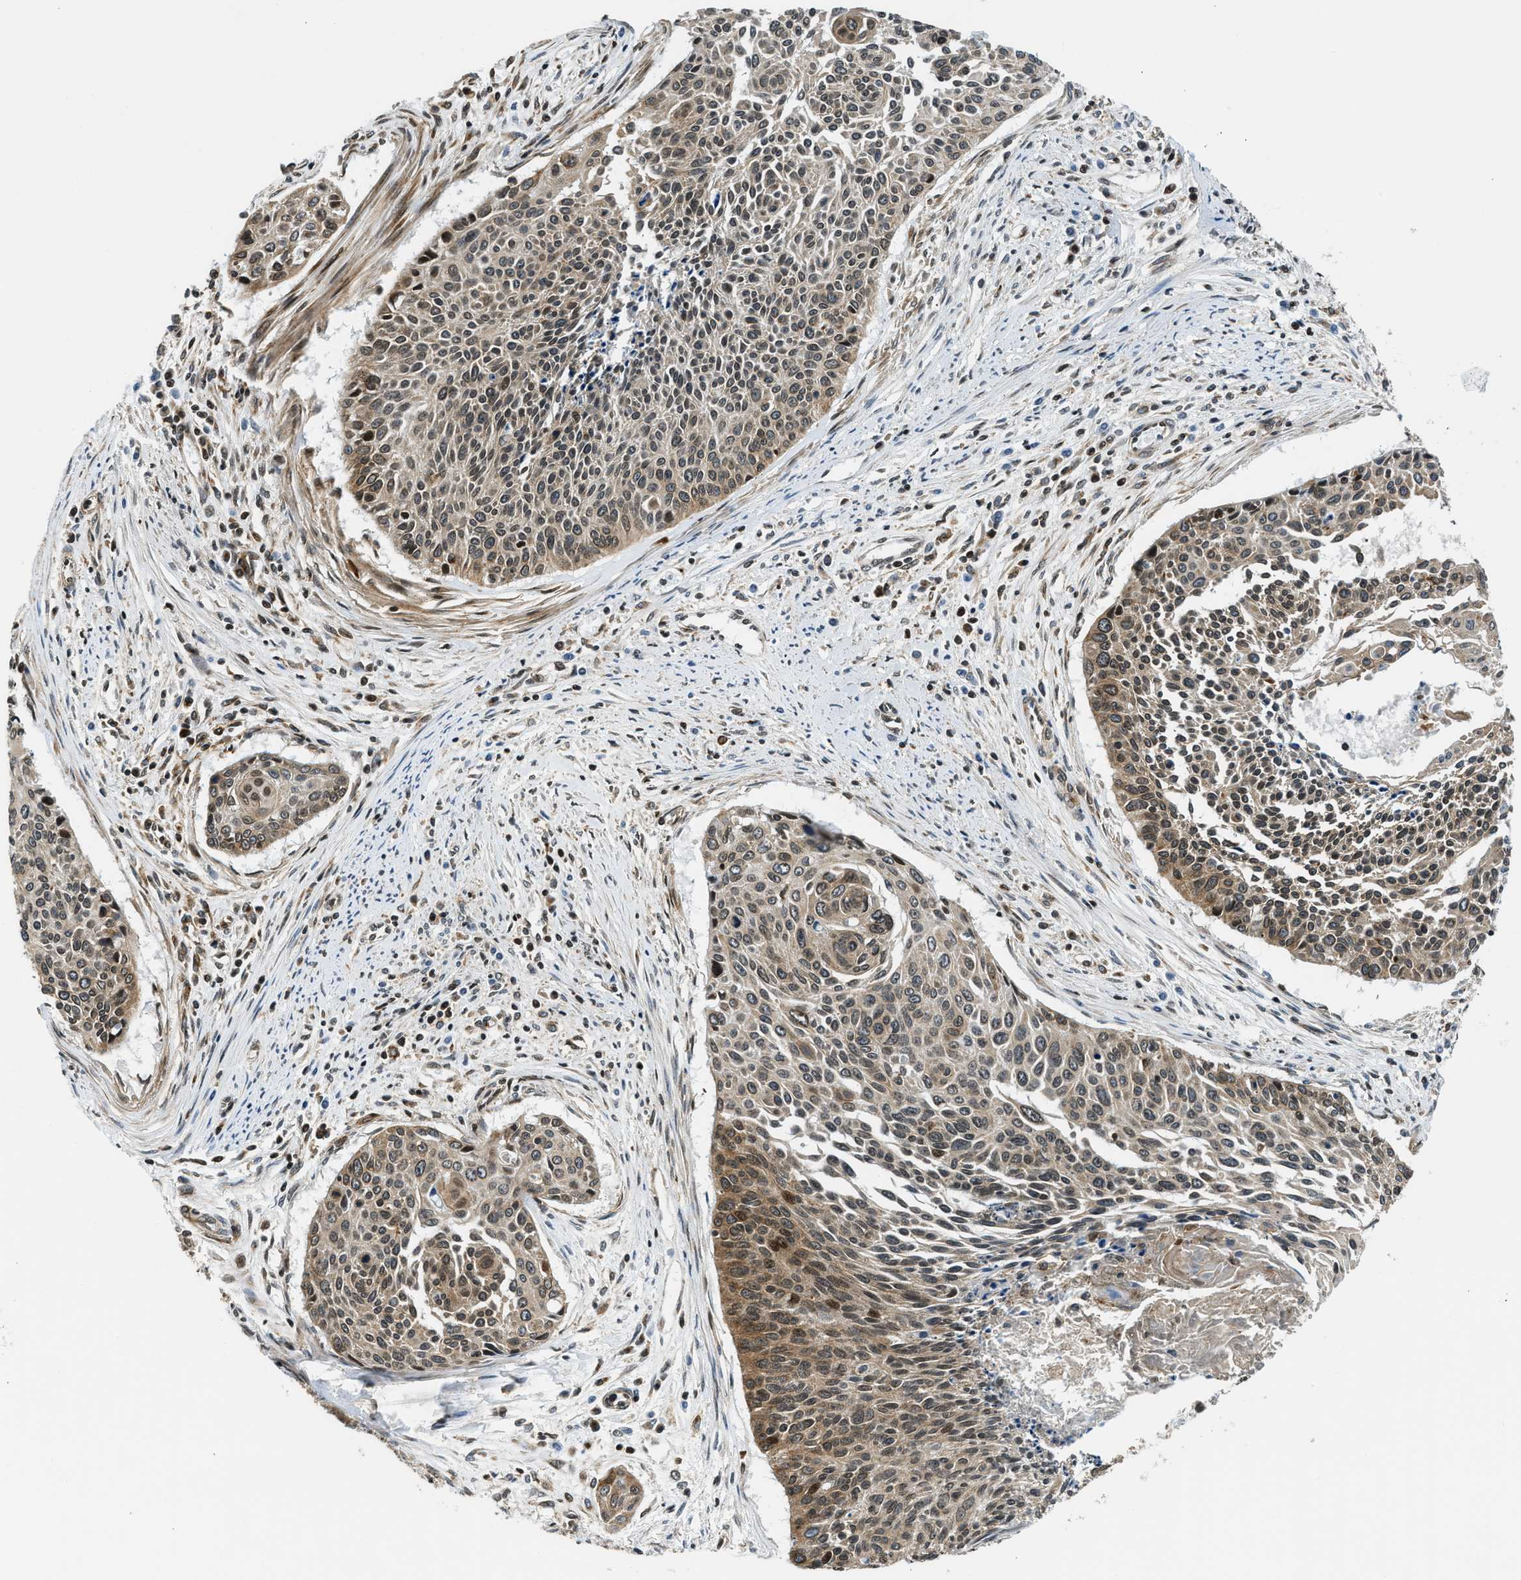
{"staining": {"intensity": "moderate", "quantity": ">75%", "location": "cytoplasmic/membranous,nuclear"}, "tissue": "cervical cancer", "cell_type": "Tumor cells", "image_type": "cancer", "snomed": [{"axis": "morphology", "description": "Squamous cell carcinoma, NOS"}, {"axis": "topography", "description": "Cervix"}], "caption": "Protein expression analysis of cervical cancer (squamous cell carcinoma) shows moderate cytoplasmic/membranous and nuclear staining in about >75% of tumor cells. The staining is performed using DAB brown chromogen to label protein expression. The nuclei are counter-stained blue using hematoxylin.", "gene": "RETREG3", "patient": {"sex": "female", "age": 55}}